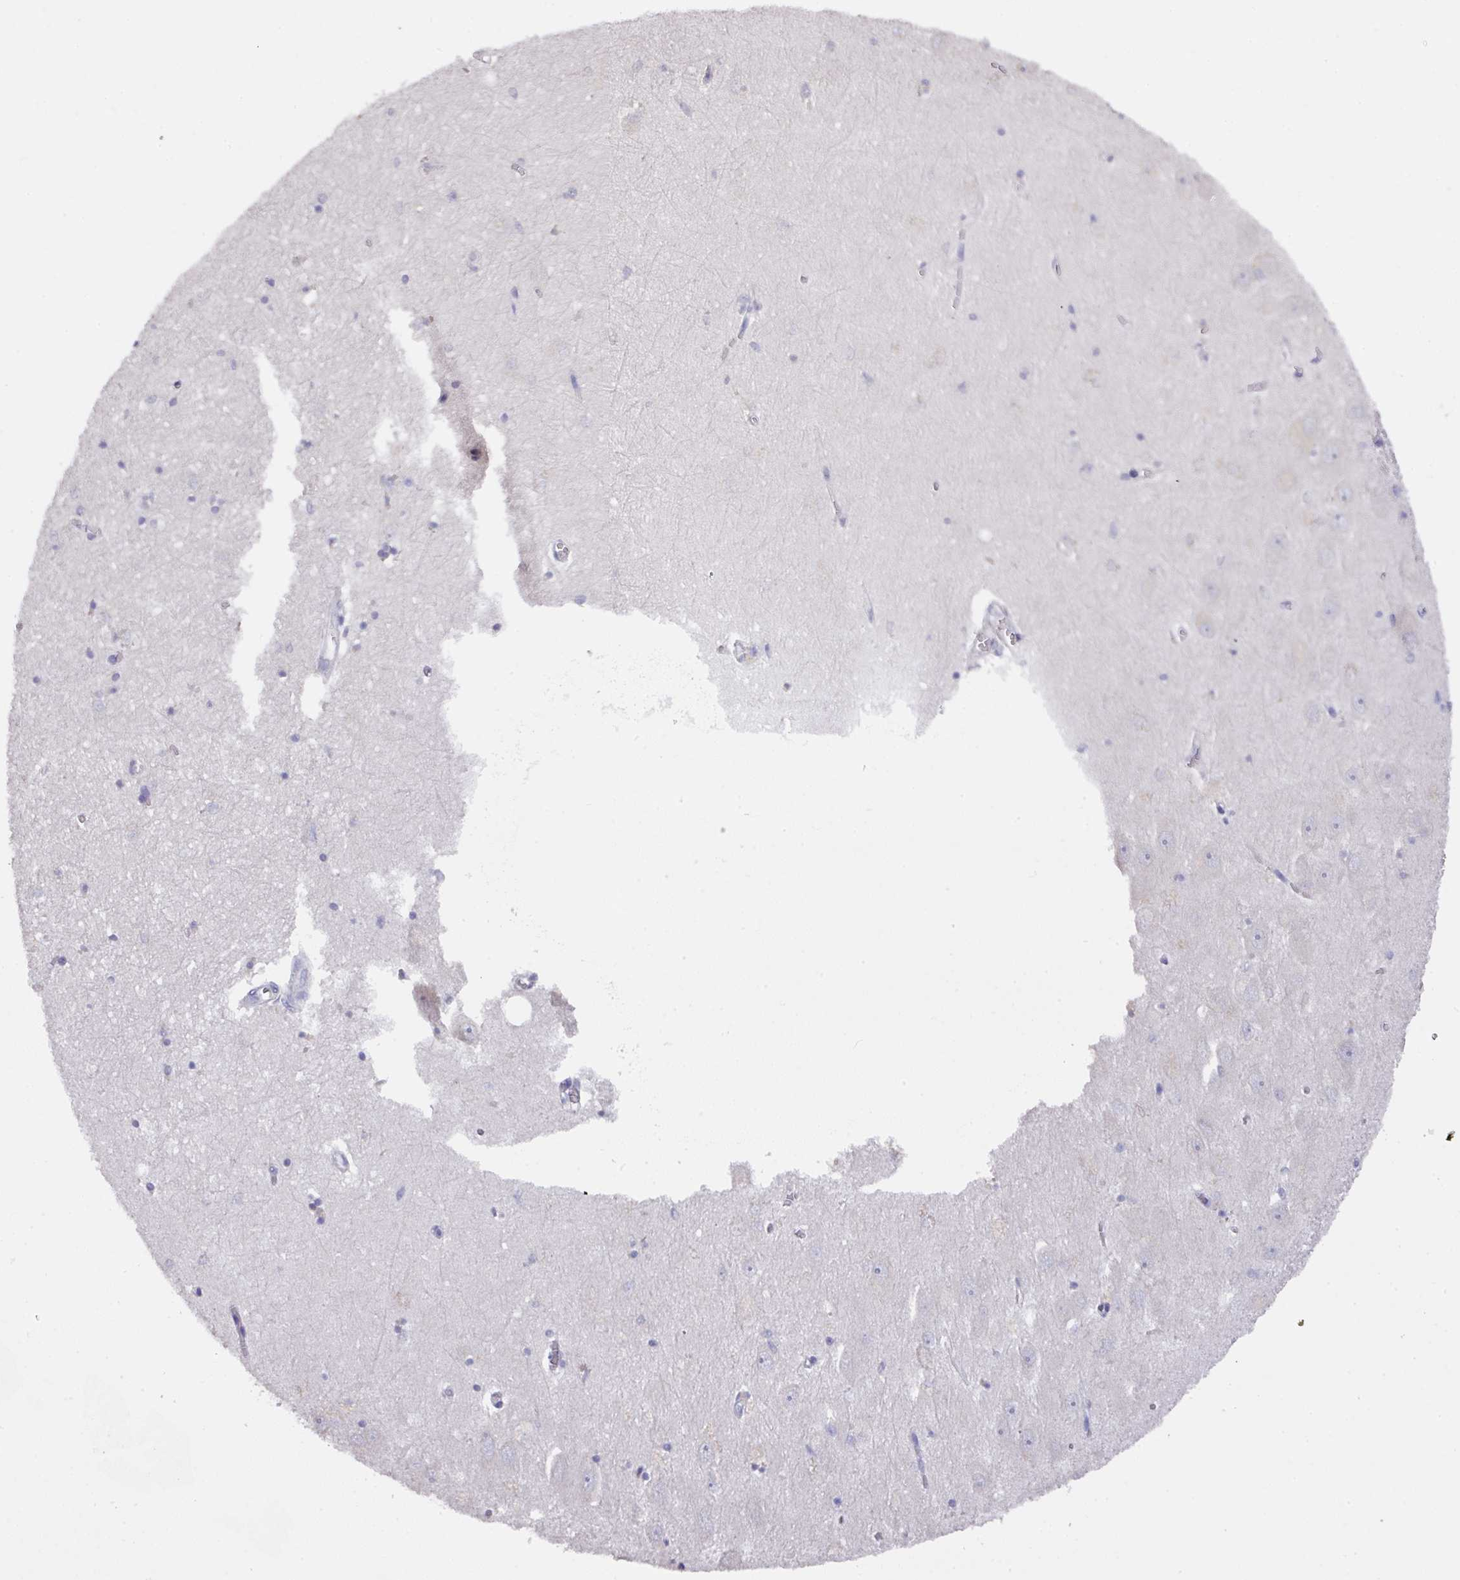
{"staining": {"intensity": "negative", "quantity": "none", "location": "none"}, "tissue": "hippocampus", "cell_type": "Glial cells", "image_type": "normal", "snomed": [{"axis": "morphology", "description": "Normal tissue, NOS"}, {"axis": "topography", "description": "Hippocampus"}], "caption": "Histopathology image shows no significant protein positivity in glial cells of unremarkable hippocampus. (Brightfield microscopy of DAB (3,3'-diaminobenzidine) IHC at high magnification).", "gene": "DAZ1", "patient": {"sex": "female", "age": 64}}